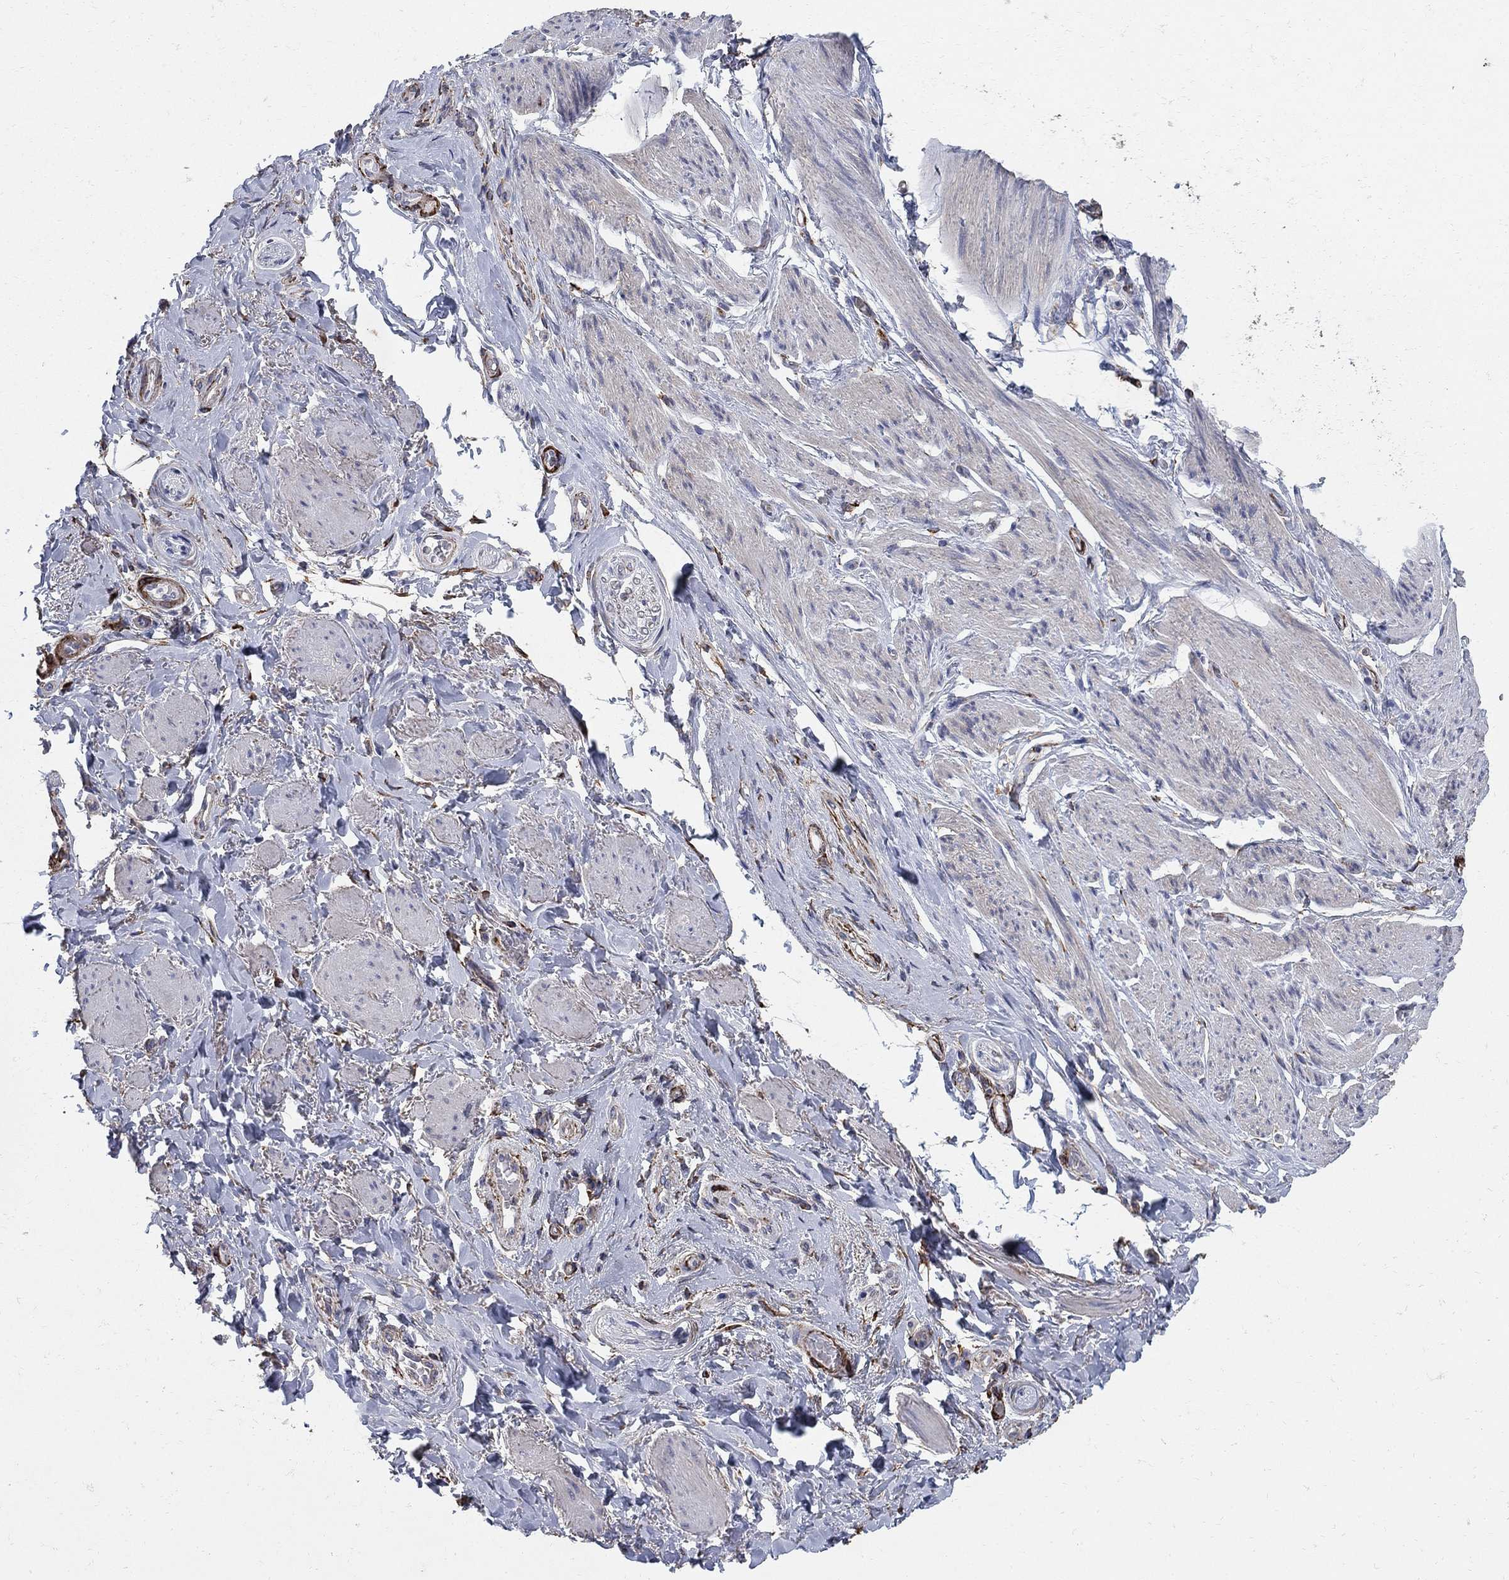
{"staining": {"intensity": "negative", "quantity": "none", "location": "none"}, "tissue": "soft tissue", "cell_type": "Fibroblasts", "image_type": "normal", "snomed": [{"axis": "morphology", "description": "Normal tissue, NOS"}, {"axis": "topography", "description": "Skeletal muscle"}, {"axis": "topography", "description": "Anal"}, {"axis": "topography", "description": "Peripheral nerve tissue"}], "caption": "The micrograph exhibits no staining of fibroblasts in unremarkable soft tissue. (Immunohistochemistry (ihc), brightfield microscopy, high magnification).", "gene": "SEPTIN8", "patient": {"sex": "male", "age": 53}}